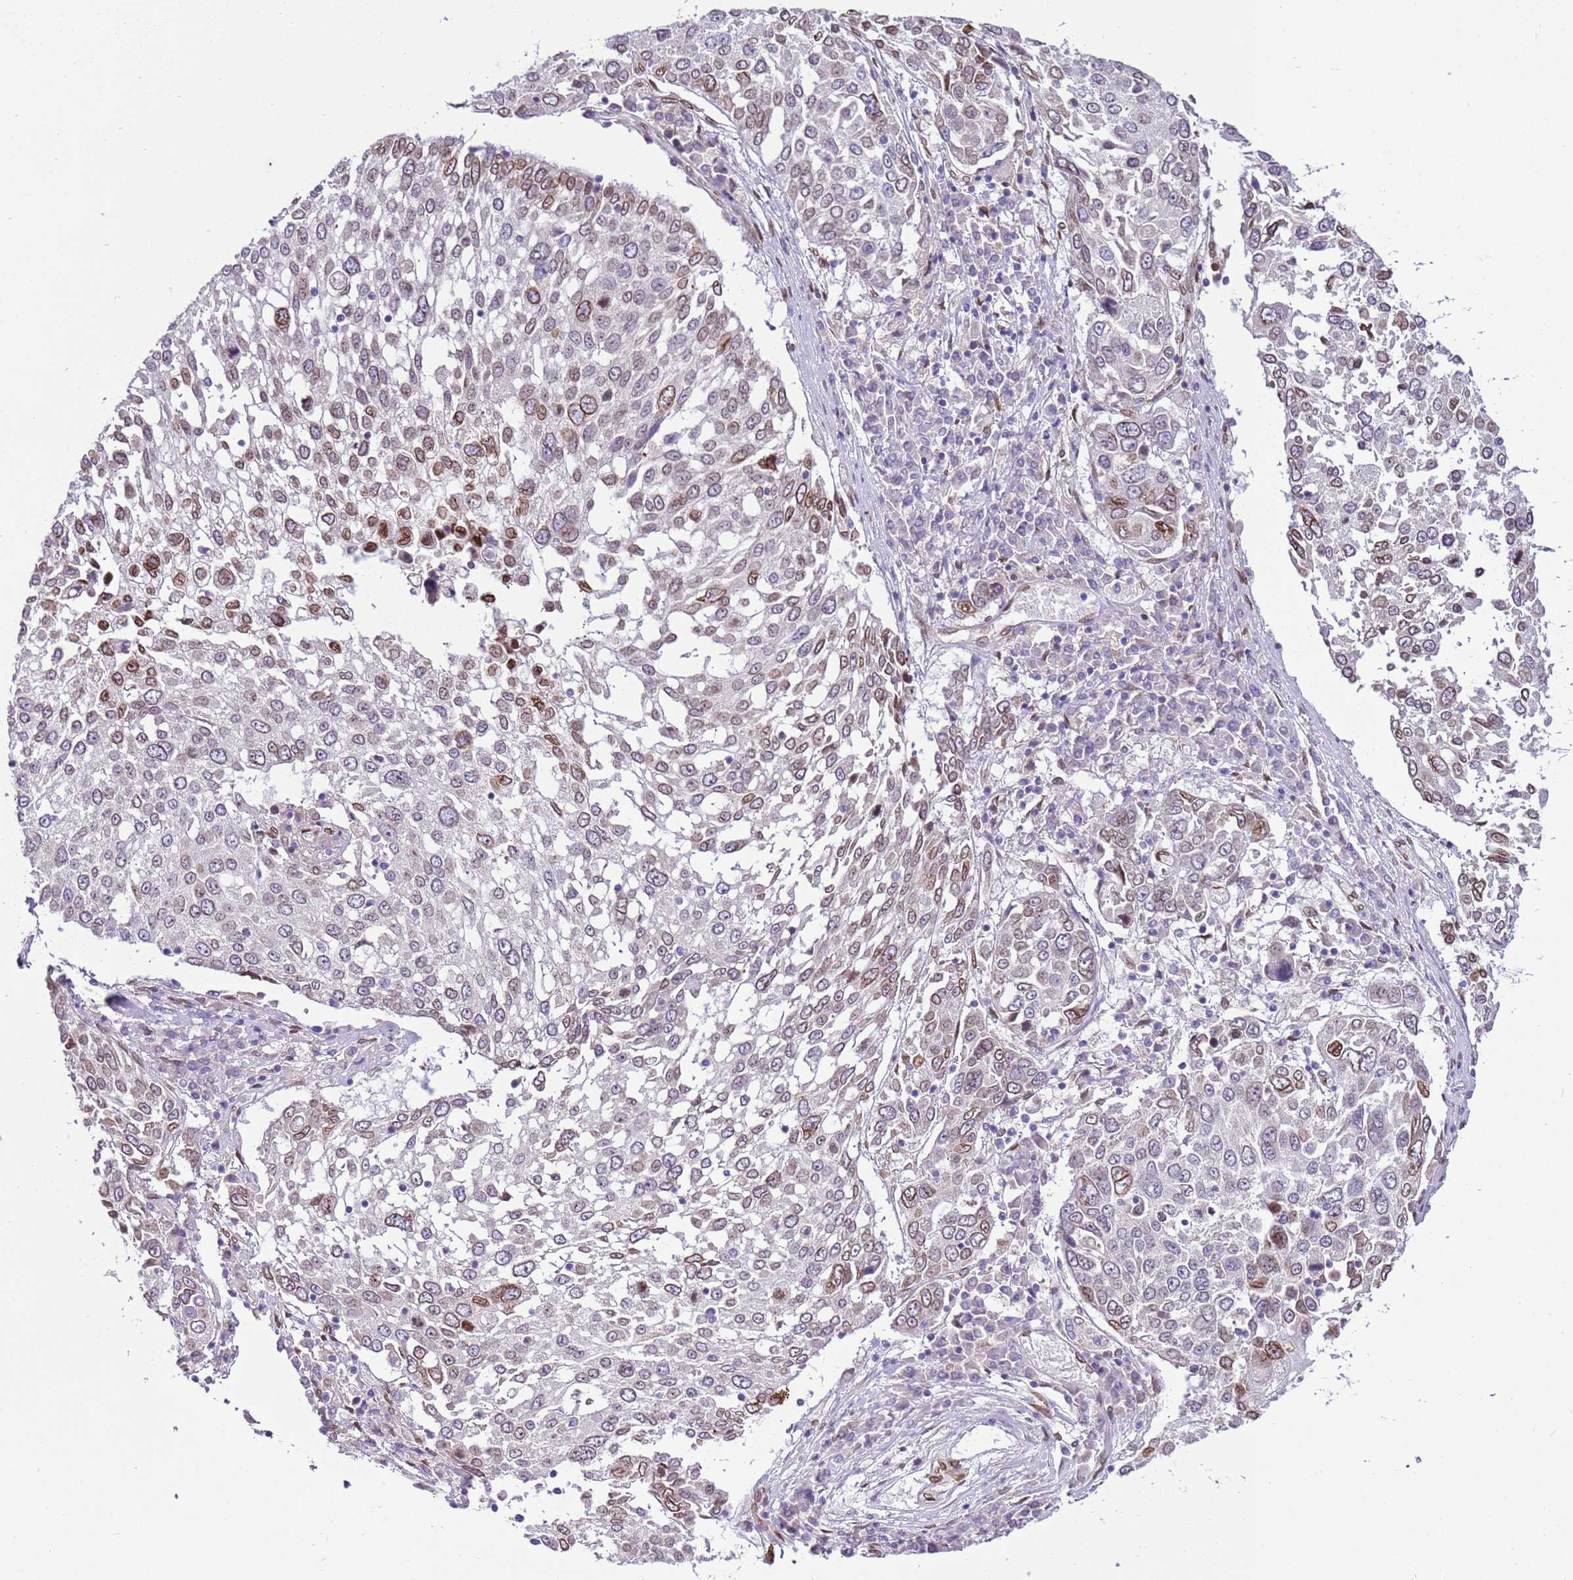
{"staining": {"intensity": "moderate", "quantity": "<25%", "location": "cytoplasmic/membranous,nuclear"}, "tissue": "lung cancer", "cell_type": "Tumor cells", "image_type": "cancer", "snomed": [{"axis": "morphology", "description": "Squamous cell carcinoma, NOS"}, {"axis": "topography", "description": "Lung"}], "caption": "Immunohistochemistry histopathology image of human lung cancer (squamous cell carcinoma) stained for a protein (brown), which demonstrates low levels of moderate cytoplasmic/membranous and nuclear staining in approximately <25% of tumor cells.", "gene": "TMEM47", "patient": {"sex": "male", "age": 65}}